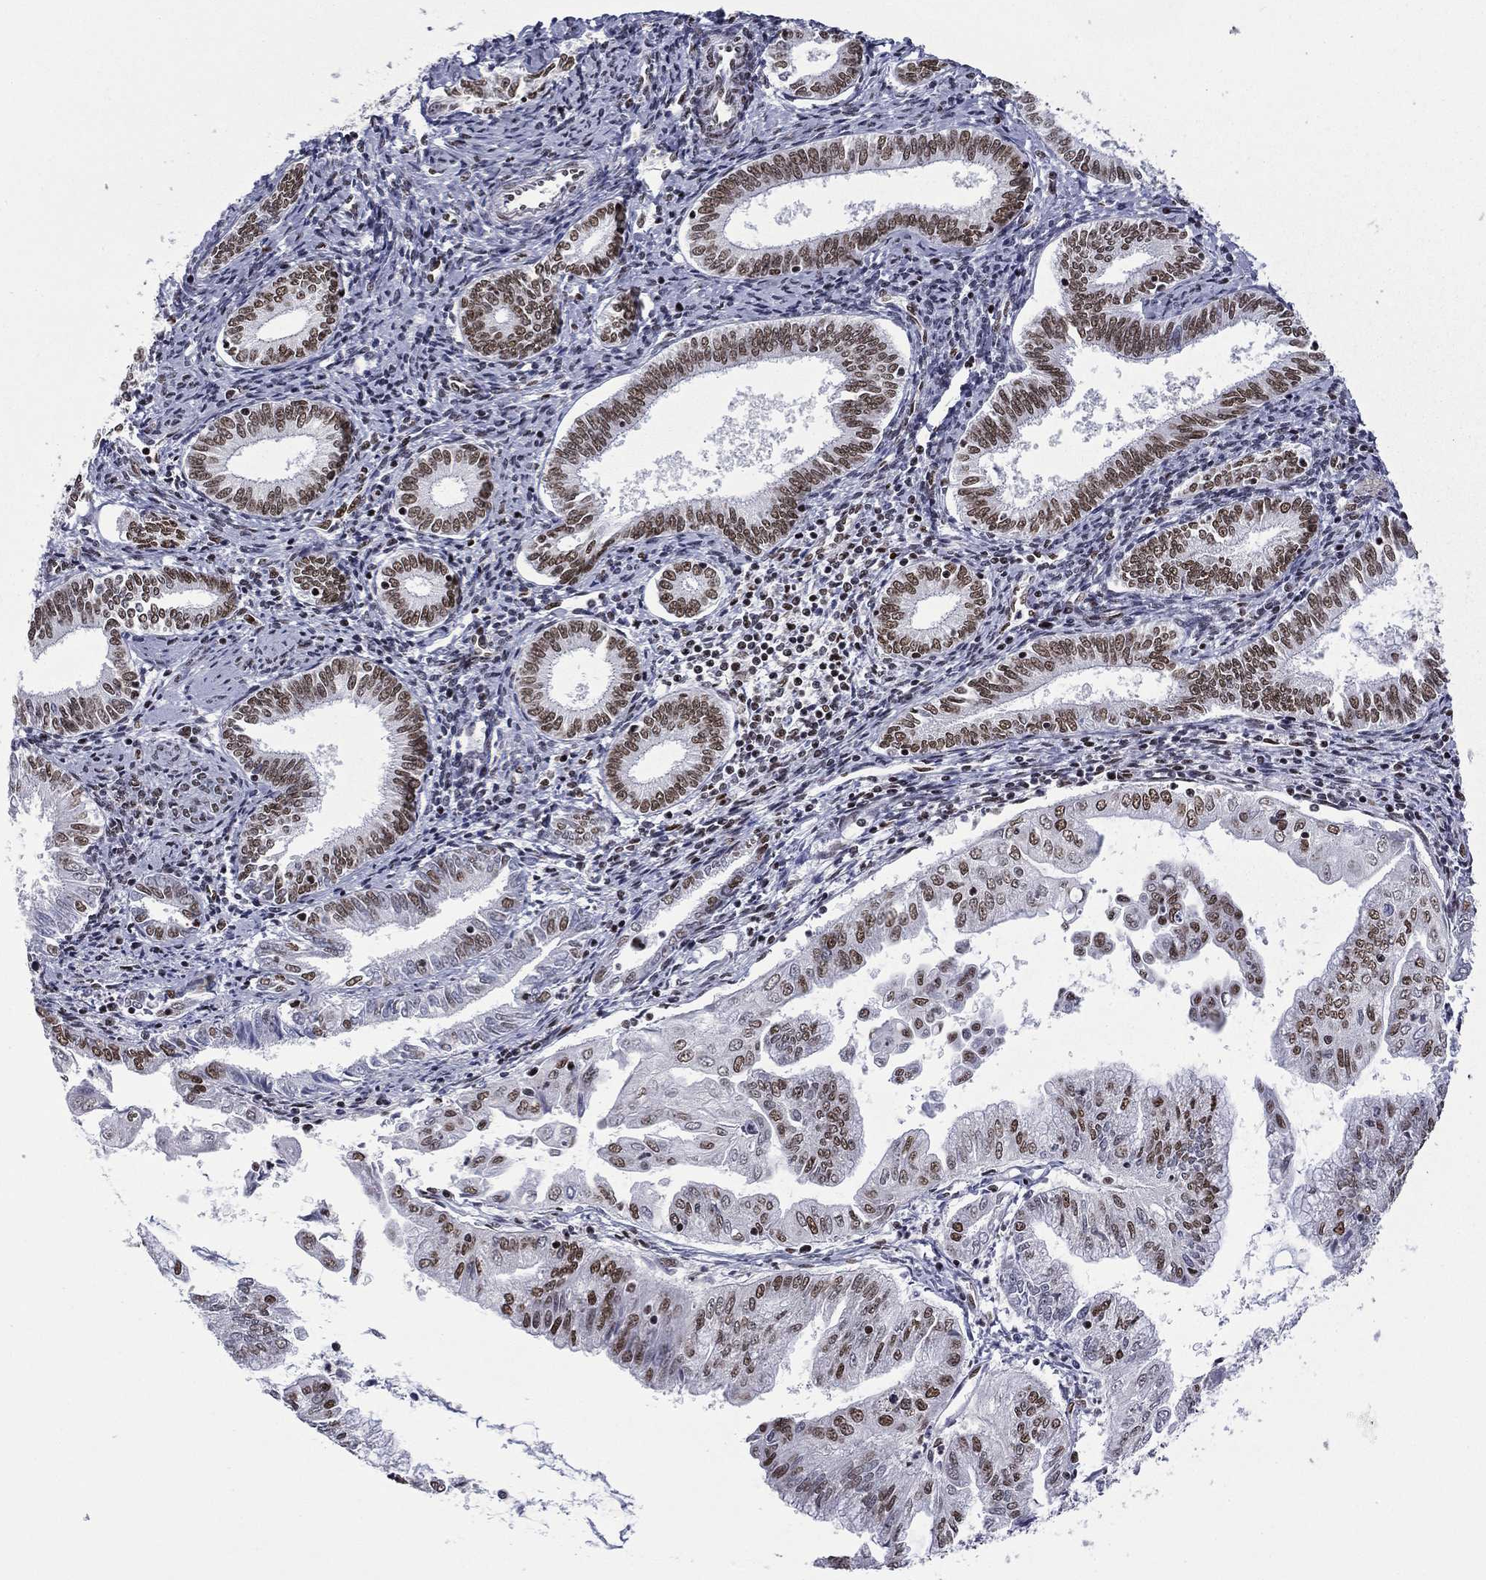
{"staining": {"intensity": "moderate", "quantity": ">75%", "location": "nuclear"}, "tissue": "endometrial cancer", "cell_type": "Tumor cells", "image_type": "cancer", "snomed": [{"axis": "morphology", "description": "Adenocarcinoma, NOS"}, {"axis": "topography", "description": "Endometrium"}], "caption": "This image shows IHC staining of human endometrial cancer, with medium moderate nuclear expression in about >75% of tumor cells.", "gene": "ETV5", "patient": {"sex": "female", "age": 56}}